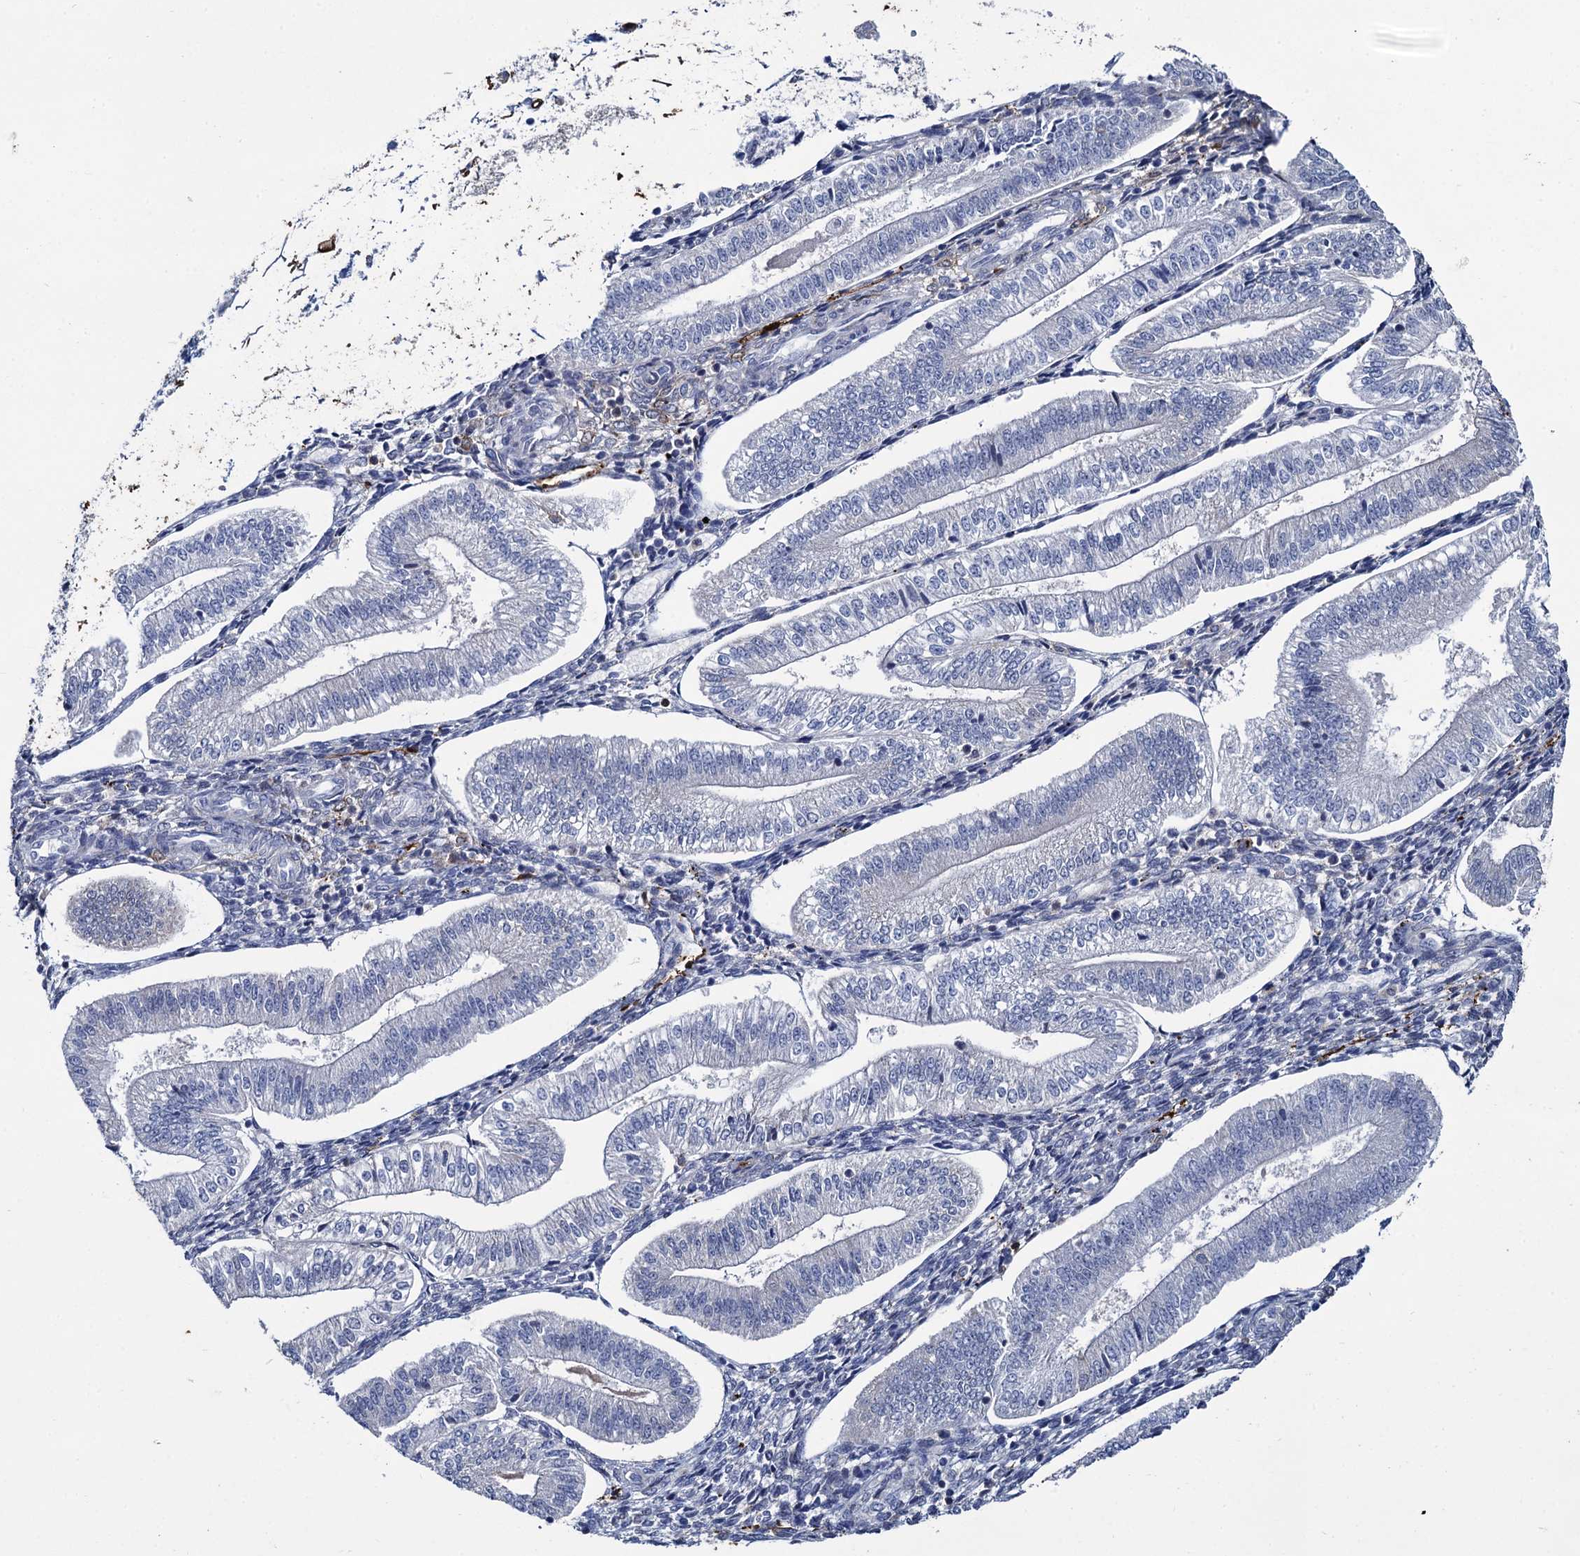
{"staining": {"intensity": "weak", "quantity": "<25%", "location": "cytoplasmic/membranous"}, "tissue": "endometrium", "cell_type": "Cells in endometrial stroma", "image_type": "normal", "snomed": [{"axis": "morphology", "description": "Normal tissue, NOS"}, {"axis": "topography", "description": "Endometrium"}], "caption": "Immunohistochemistry (IHC) micrograph of benign human endometrium stained for a protein (brown), which displays no positivity in cells in endometrial stroma.", "gene": "FABP5", "patient": {"sex": "female", "age": 34}}